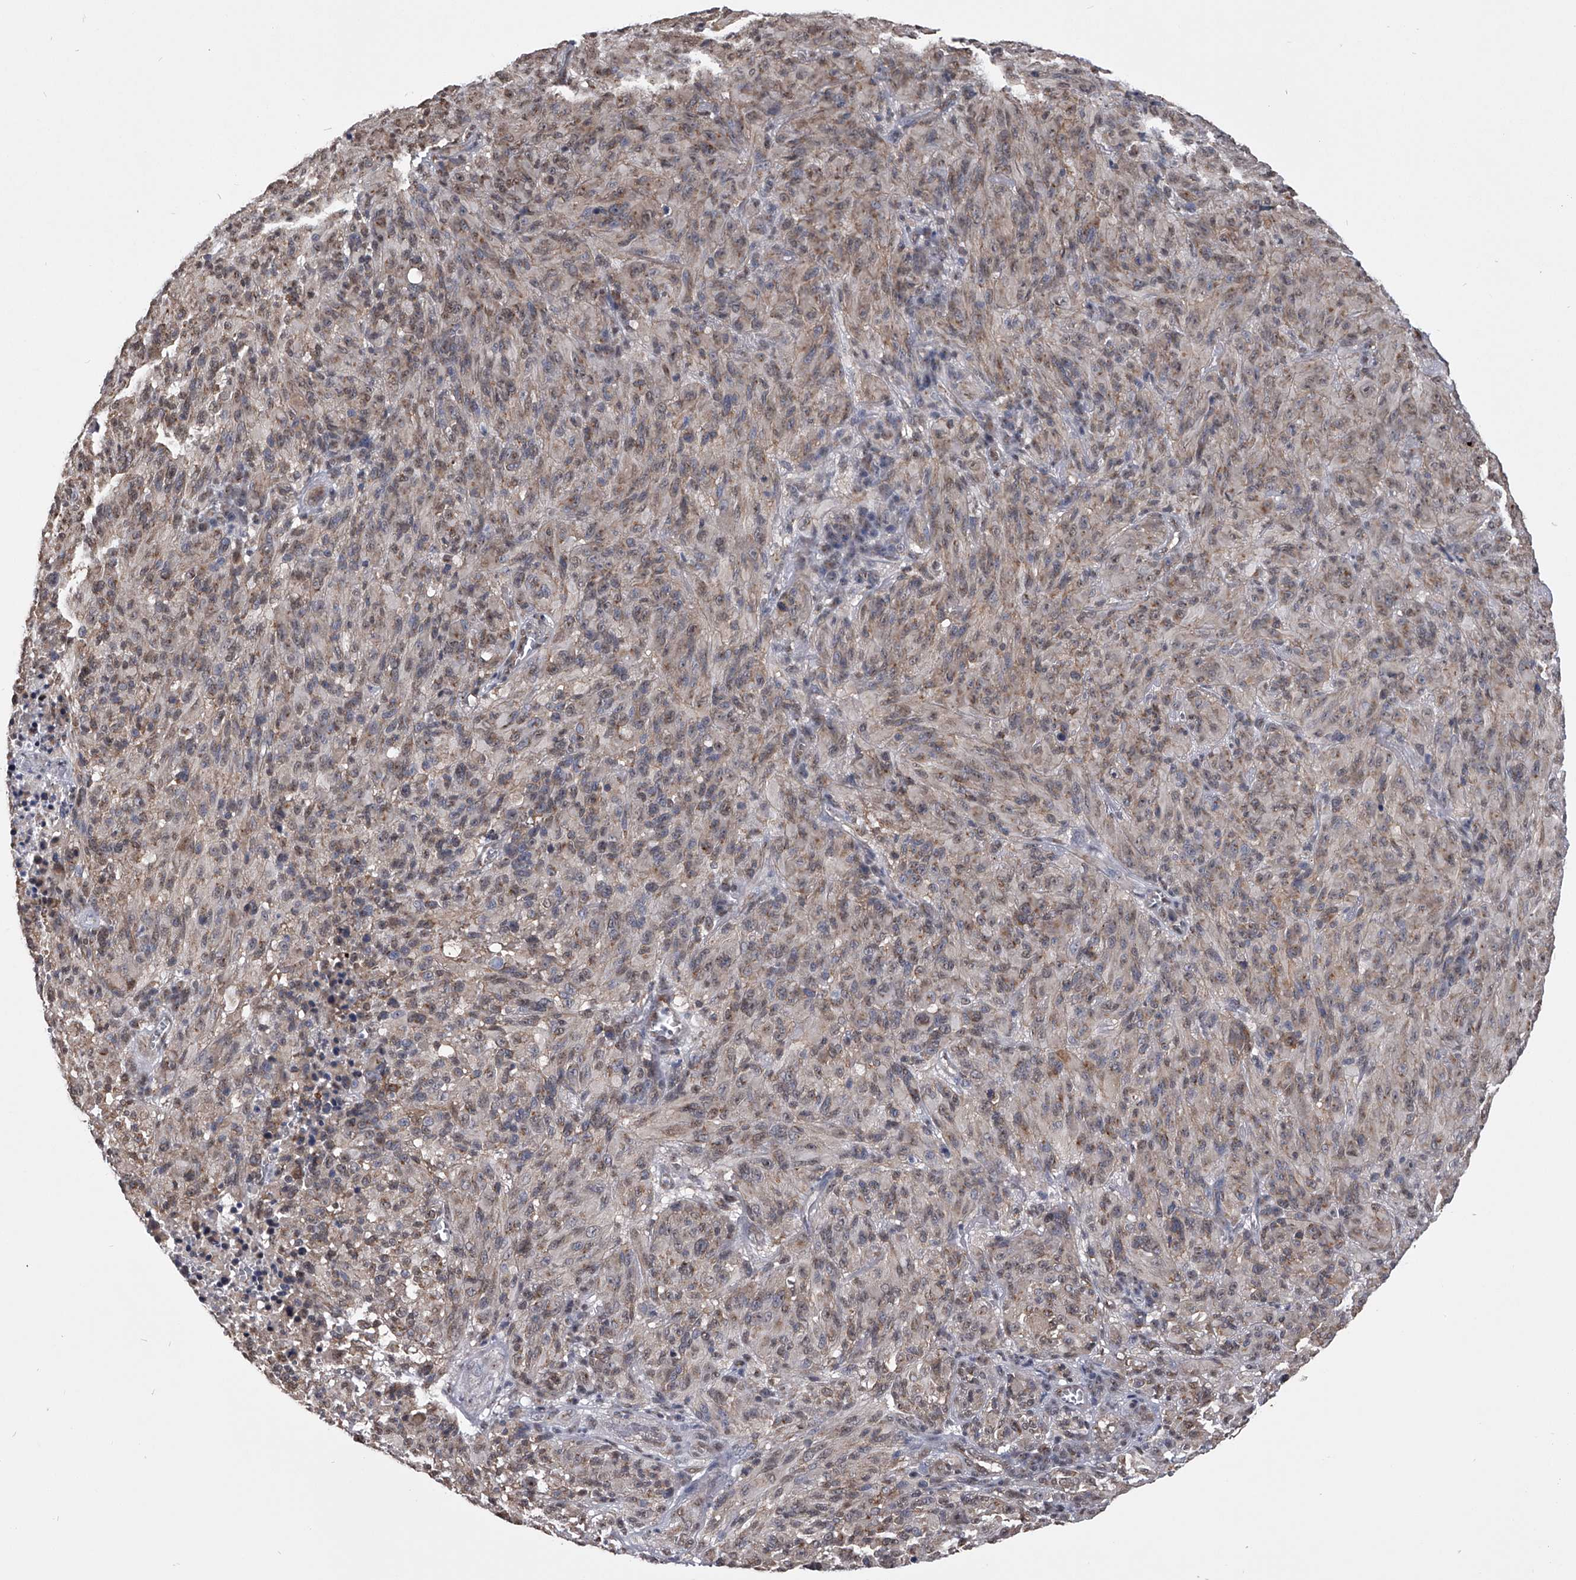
{"staining": {"intensity": "weak", "quantity": "25%-75%", "location": "cytoplasmic/membranous,nuclear"}, "tissue": "melanoma", "cell_type": "Tumor cells", "image_type": "cancer", "snomed": [{"axis": "morphology", "description": "Malignant melanoma, NOS"}, {"axis": "topography", "description": "Skin of head"}], "caption": "High-magnification brightfield microscopy of malignant melanoma stained with DAB (3,3'-diaminobenzidine) (brown) and counterstained with hematoxylin (blue). tumor cells exhibit weak cytoplasmic/membranous and nuclear staining is present in approximately25%-75% of cells. The staining was performed using DAB to visualize the protein expression in brown, while the nuclei were stained in blue with hematoxylin (Magnification: 20x).", "gene": "ZNF76", "patient": {"sex": "male", "age": 96}}